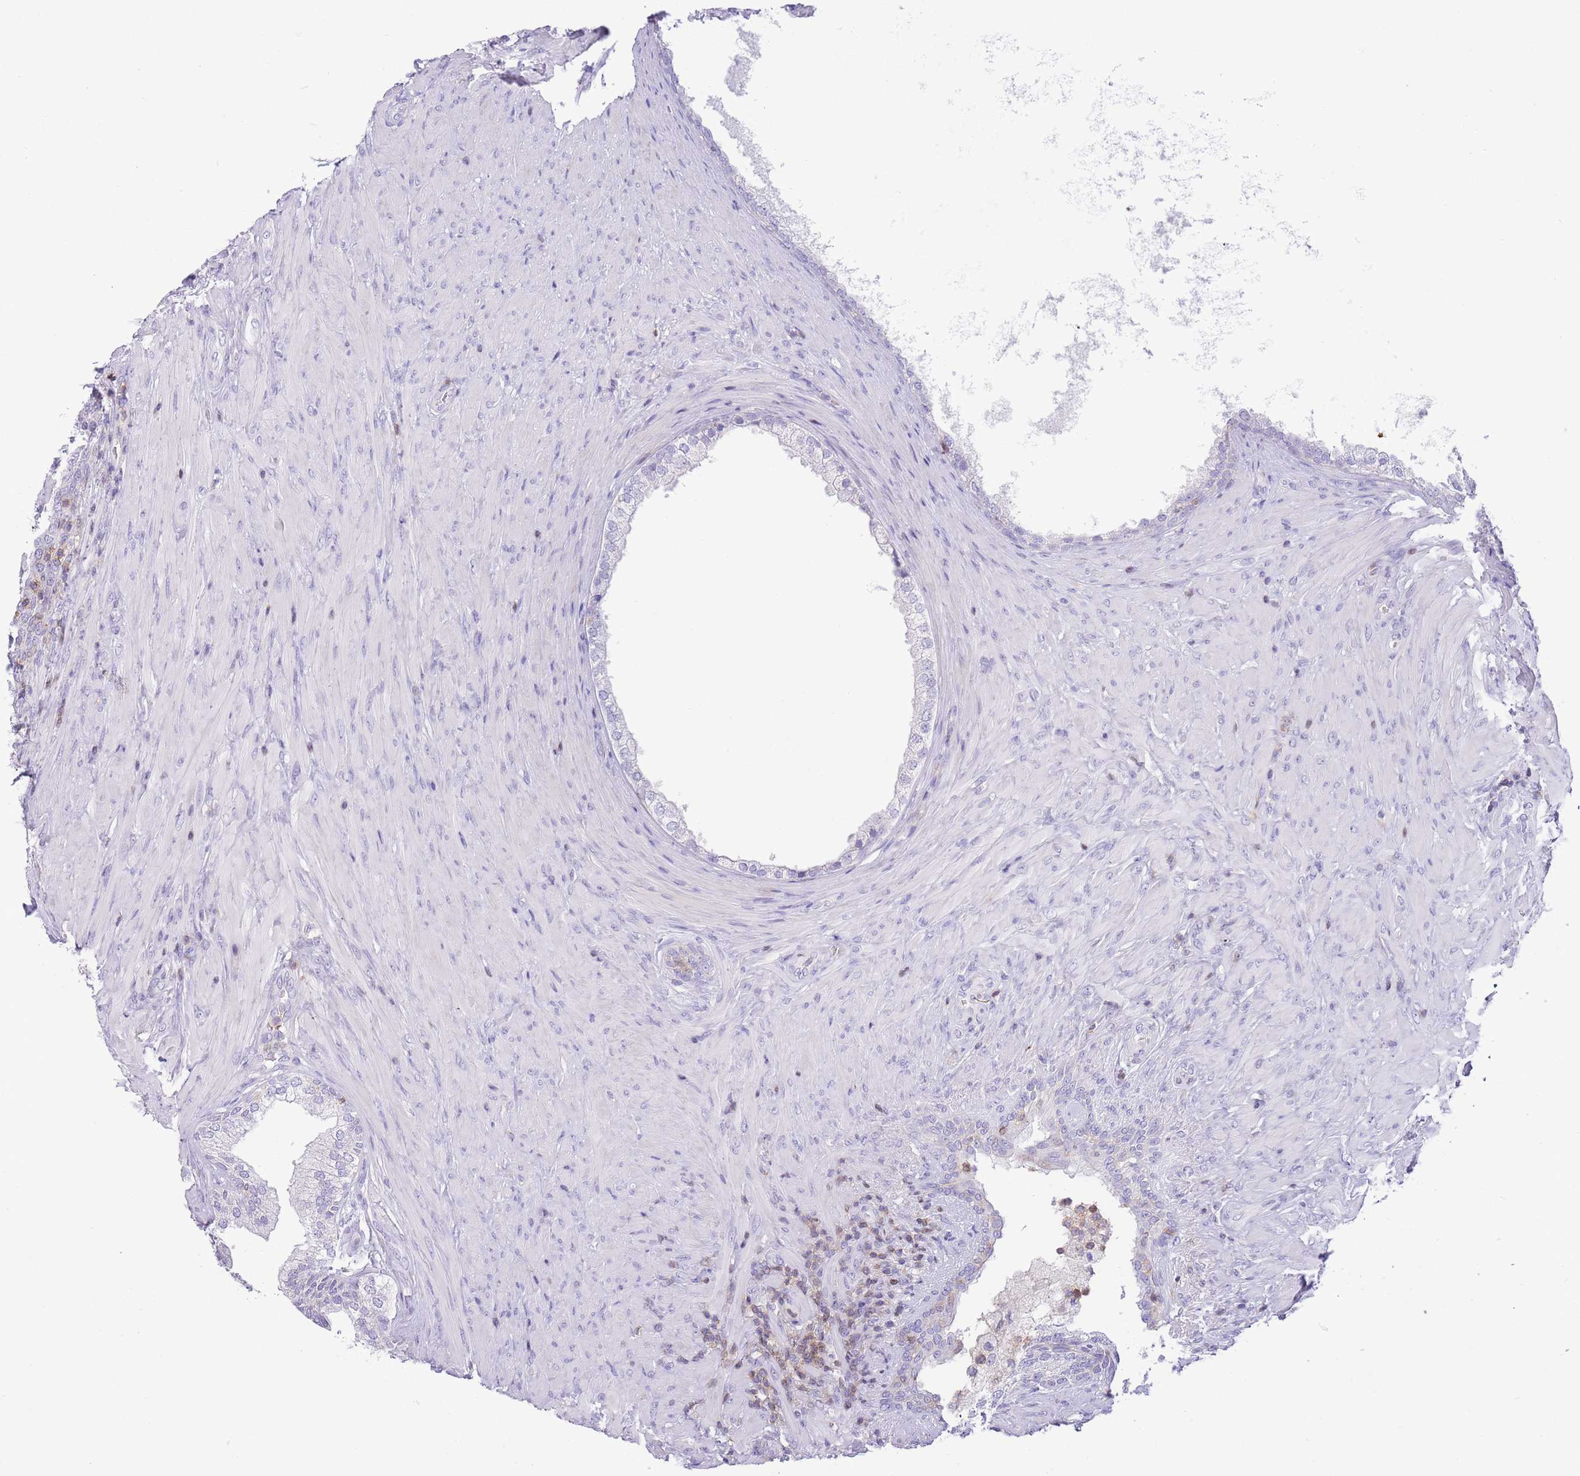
{"staining": {"intensity": "negative", "quantity": "none", "location": "none"}, "tissue": "prostate", "cell_type": "Glandular cells", "image_type": "normal", "snomed": [{"axis": "morphology", "description": "Normal tissue, NOS"}, {"axis": "topography", "description": "Prostate"}], "caption": "Immunohistochemistry micrograph of normal prostate stained for a protein (brown), which shows no expression in glandular cells. (Immunohistochemistry (ihc), brightfield microscopy, high magnification).", "gene": "OR4Q3", "patient": {"sex": "male", "age": 76}}